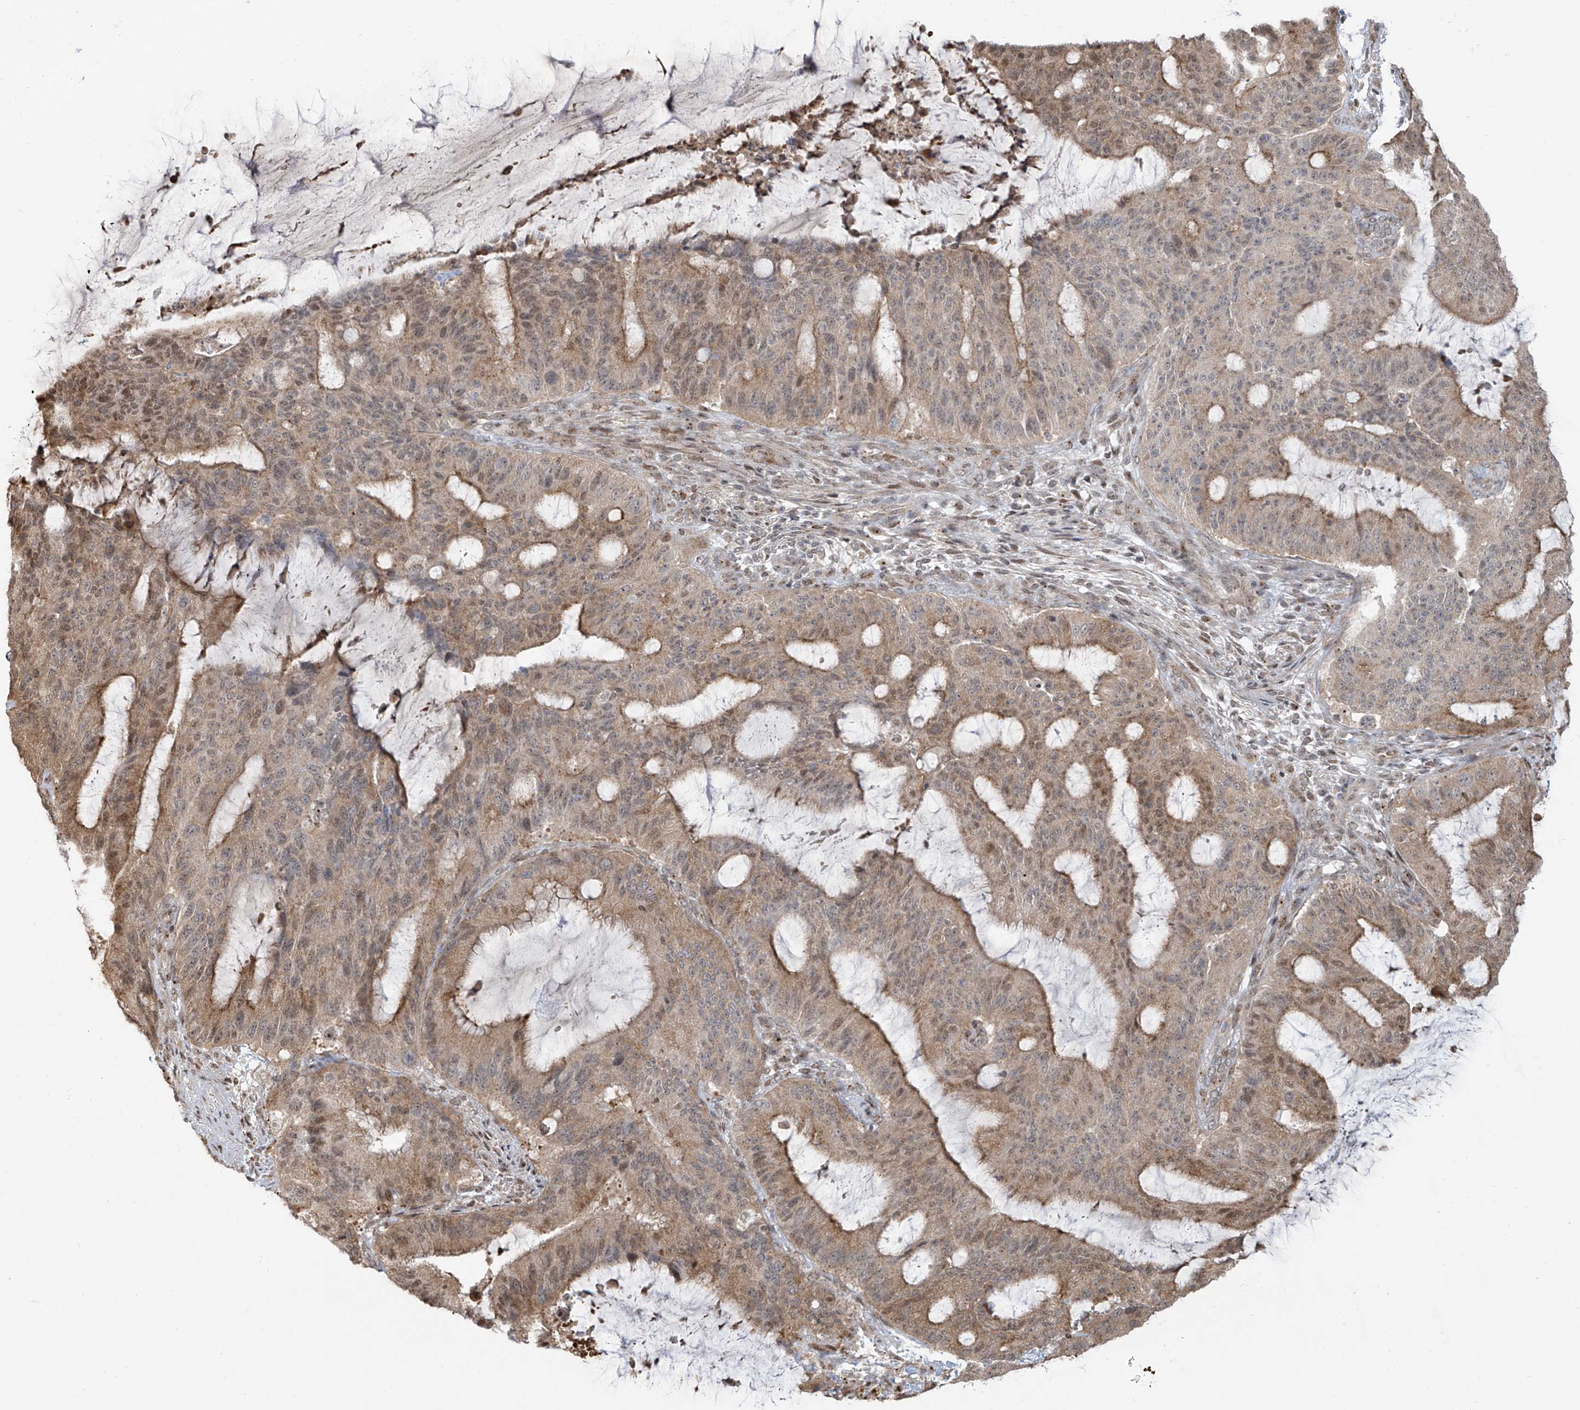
{"staining": {"intensity": "moderate", "quantity": ">75%", "location": "cytoplasmic/membranous,nuclear"}, "tissue": "liver cancer", "cell_type": "Tumor cells", "image_type": "cancer", "snomed": [{"axis": "morphology", "description": "Normal tissue, NOS"}, {"axis": "morphology", "description": "Cholangiocarcinoma"}, {"axis": "topography", "description": "Liver"}, {"axis": "topography", "description": "Peripheral nerve tissue"}], "caption": "Liver cholangiocarcinoma stained with a protein marker reveals moderate staining in tumor cells.", "gene": "VMP1", "patient": {"sex": "female", "age": 73}}